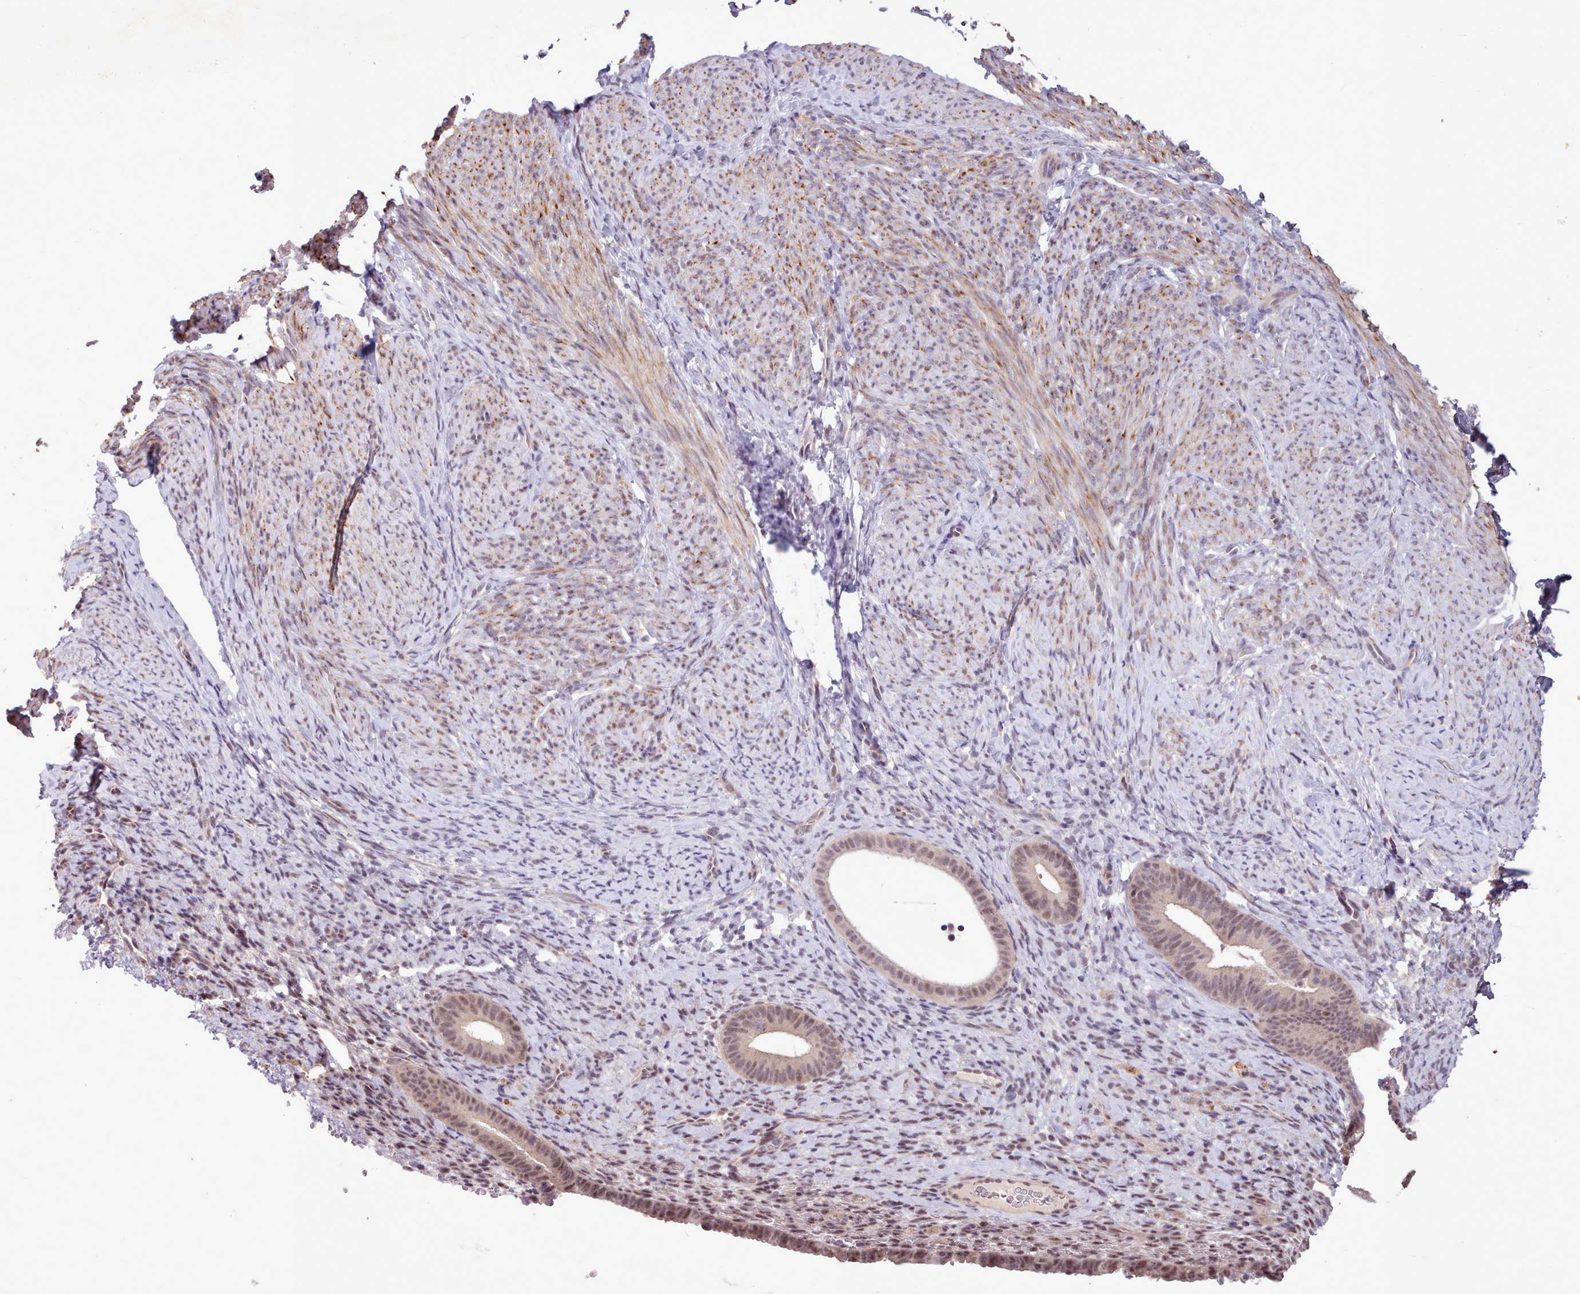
{"staining": {"intensity": "negative", "quantity": "none", "location": "none"}, "tissue": "endometrium", "cell_type": "Cells in endometrial stroma", "image_type": "normal", "snomed": [{"axis": "morphology", "description": "Normal tissue, NOS"}, {"axis": "topography", "description": "Endometrium"}], "caption": "IHC photomicrograph of benign endometrium: endometrium stained with DAB (3,3'-diaminobenzidine) demonstrates no significant protein expression in cells in endometrial stroma.", "gene": "ZNF607", "patient": {"sex": "female", "age": 65}}